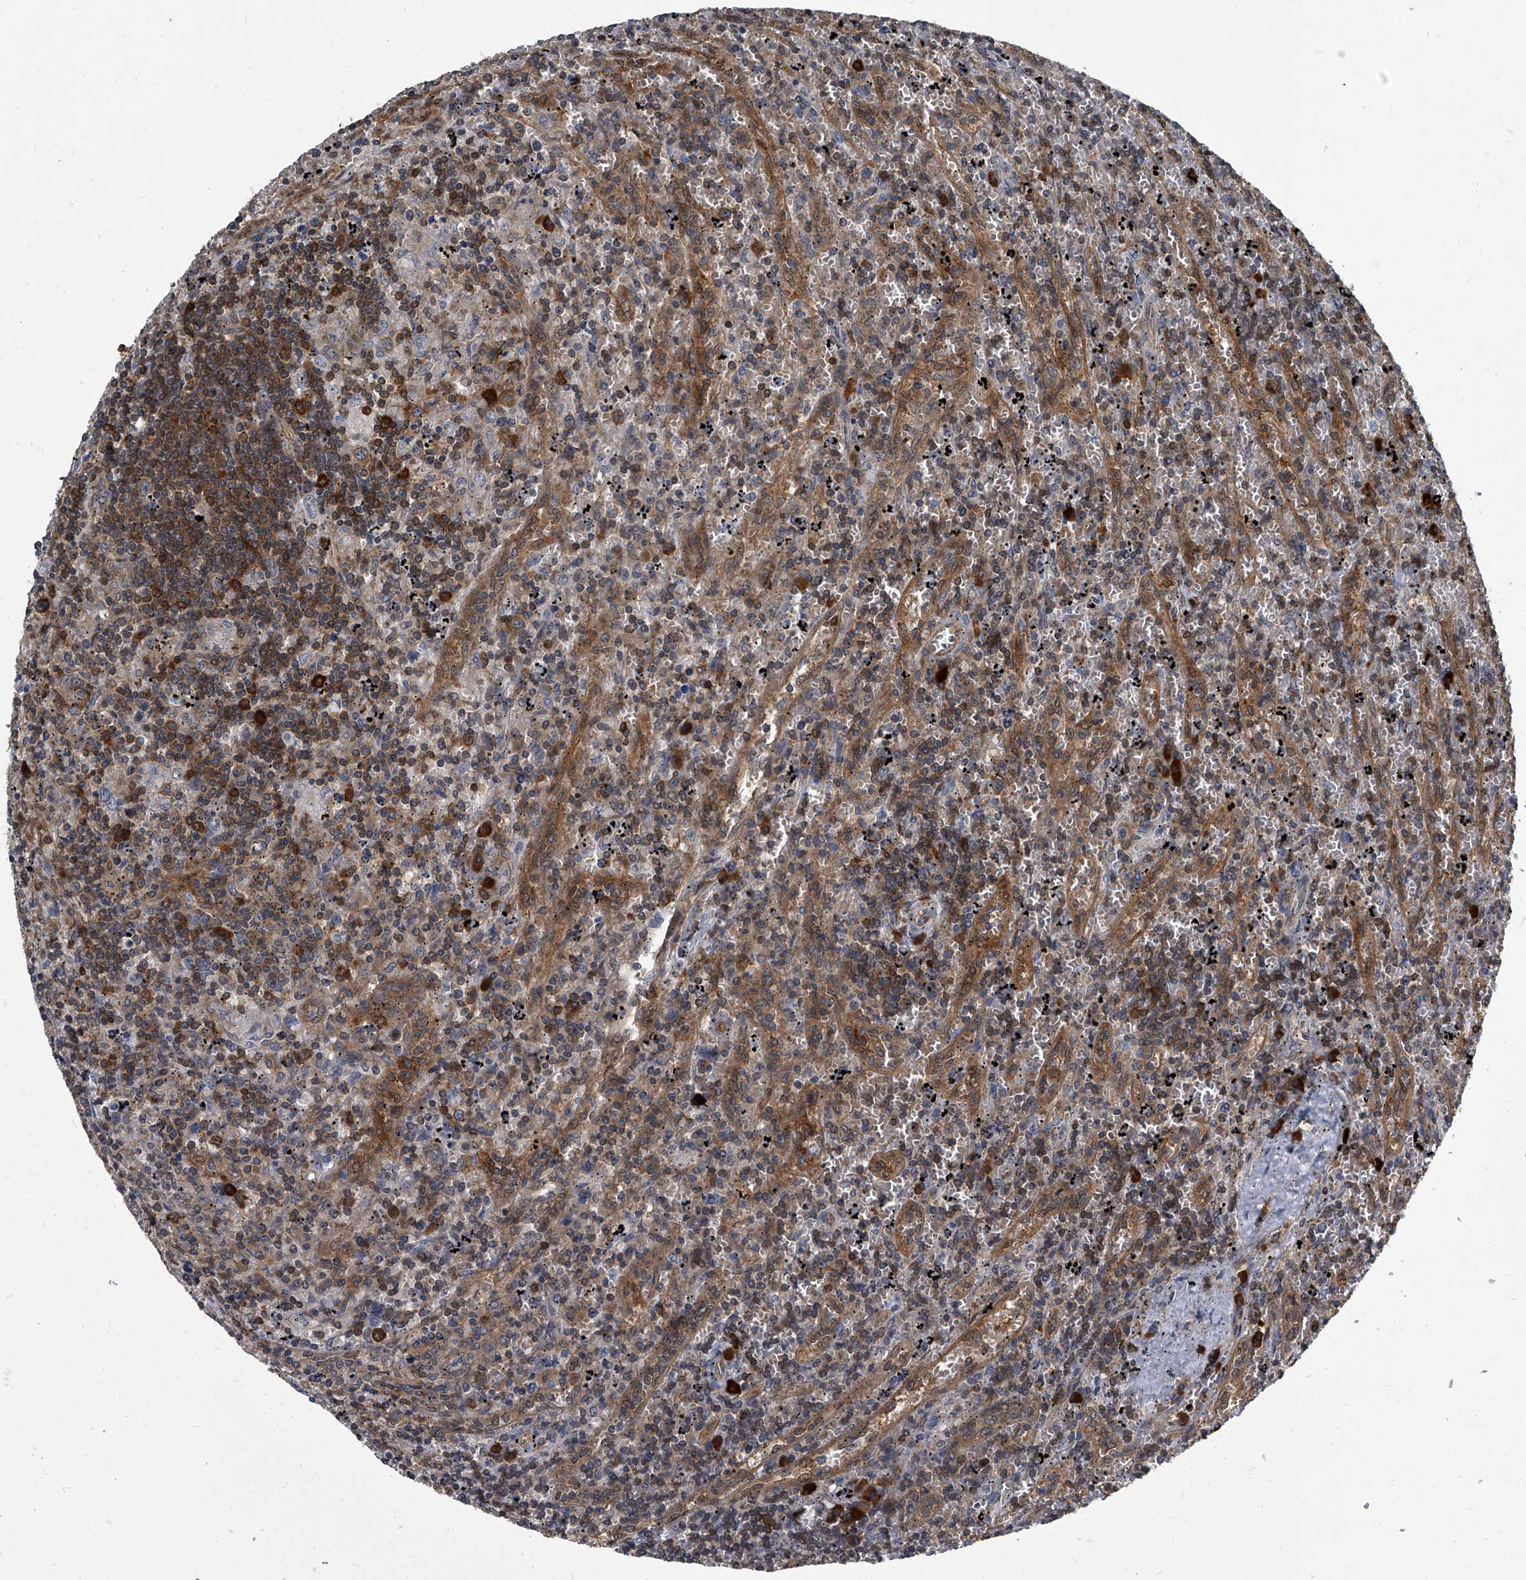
{"staining": {"intensity": "strong", "quantity": "25%-75%", "location": "cytoplasmic/membranous"}, "tissue": "lymphoma", "cell_type": "Tumor cells", "image_type": "cancer", "snomed": [{"axis": "morphology", "description": "Malignant lymphoma, non-Hodgkin's type, Low grade"}, {"axis": "topography", "description": "Spleen"}], "caption": "Immunohistochemistry (DAB) staining of human malignant lymphoma, non-Hodgkin's type (low-grade) exhibits strong cytoplasmic/membranous protein staining in approximately 25%-75% of tumor cells. (brown staining indicates protein expression, while blue staining denotes nuclei).", "gene": "CDV3", "patient": {"sex": "male", "age": 76}}